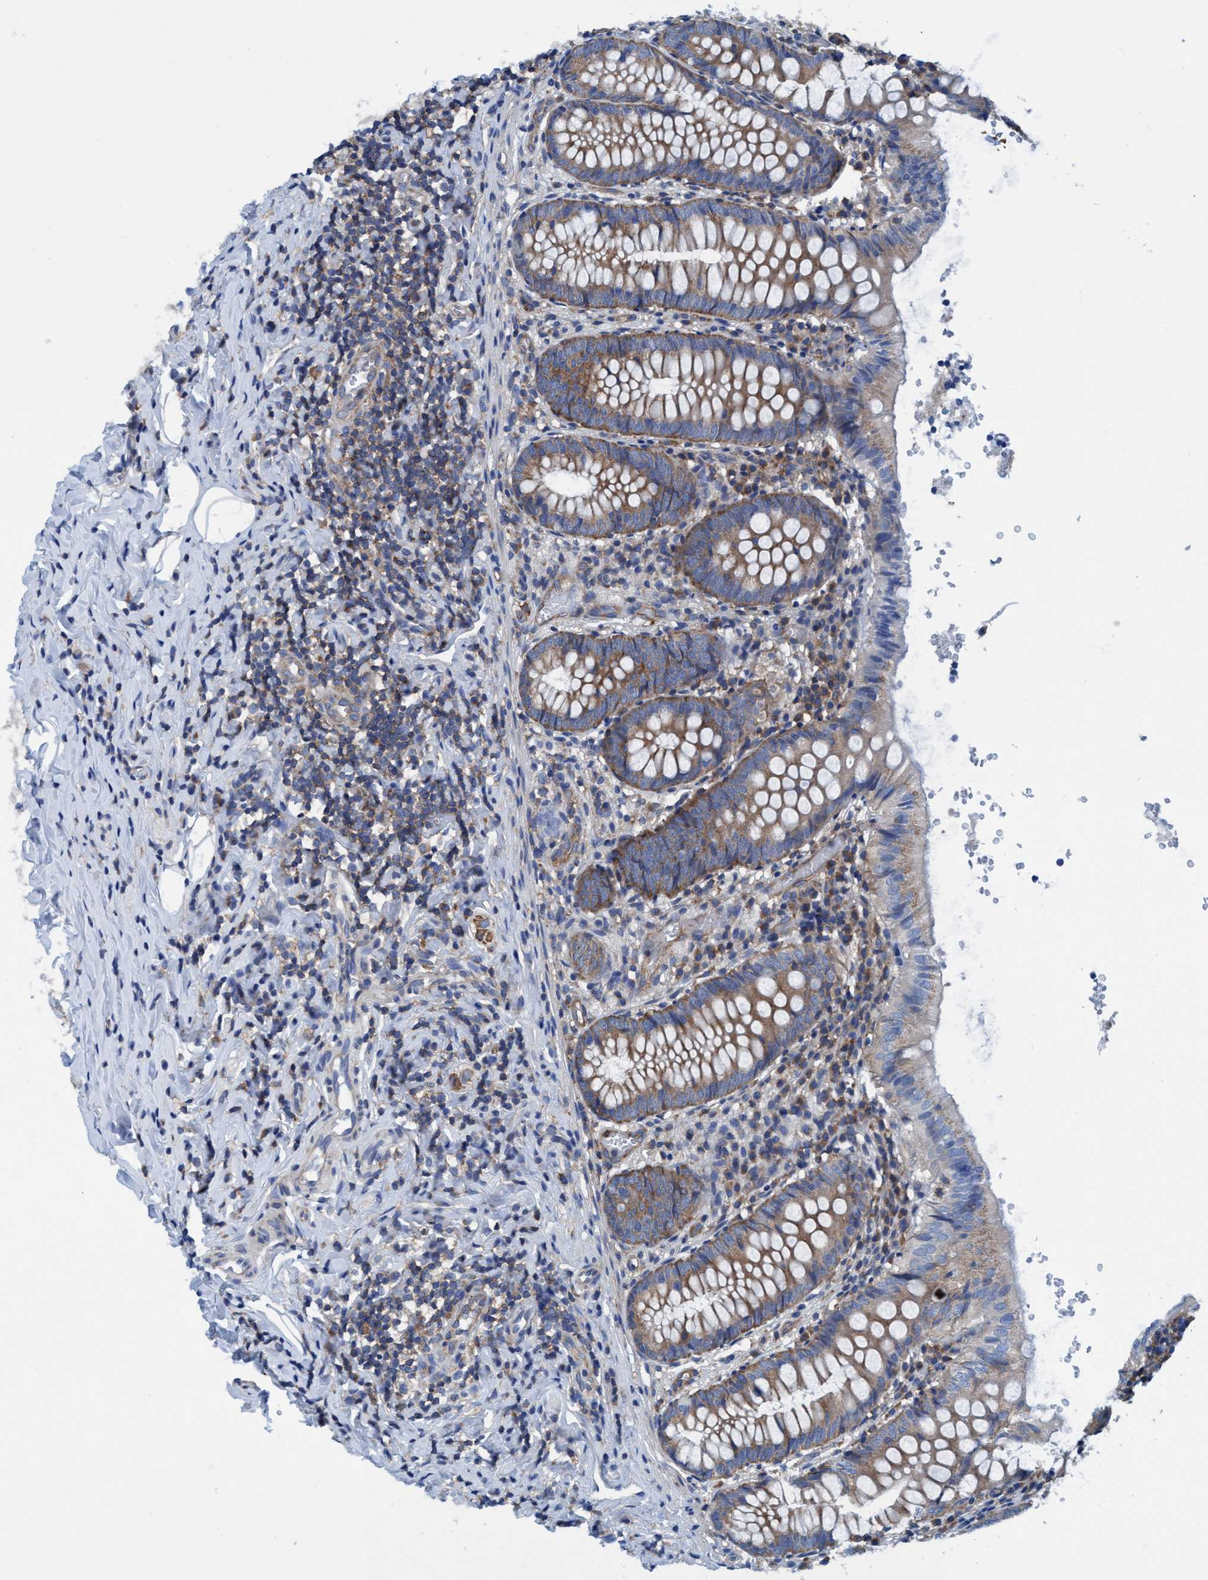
{"staining": {"intensity": "moderate", "quantity": ">75%", "location": "cytoplasmic/membranous"}, "tissue": "appendix", "cell_type": "Glandular cells", "image_type": "normal", "snomed": [{"axis": "morphology", "description": "Normal tissue, NOS"}, {"axis": "topography", "description": "Appendix"}], "caption": "Moderate cytoplasmic/membranous staining for a protein is identified in about >75% of glandular cells of benign appendix using immunohistochemistry (IHC).", "gene": "NMT1", "patient": {"sex": "male", "age": 8}}